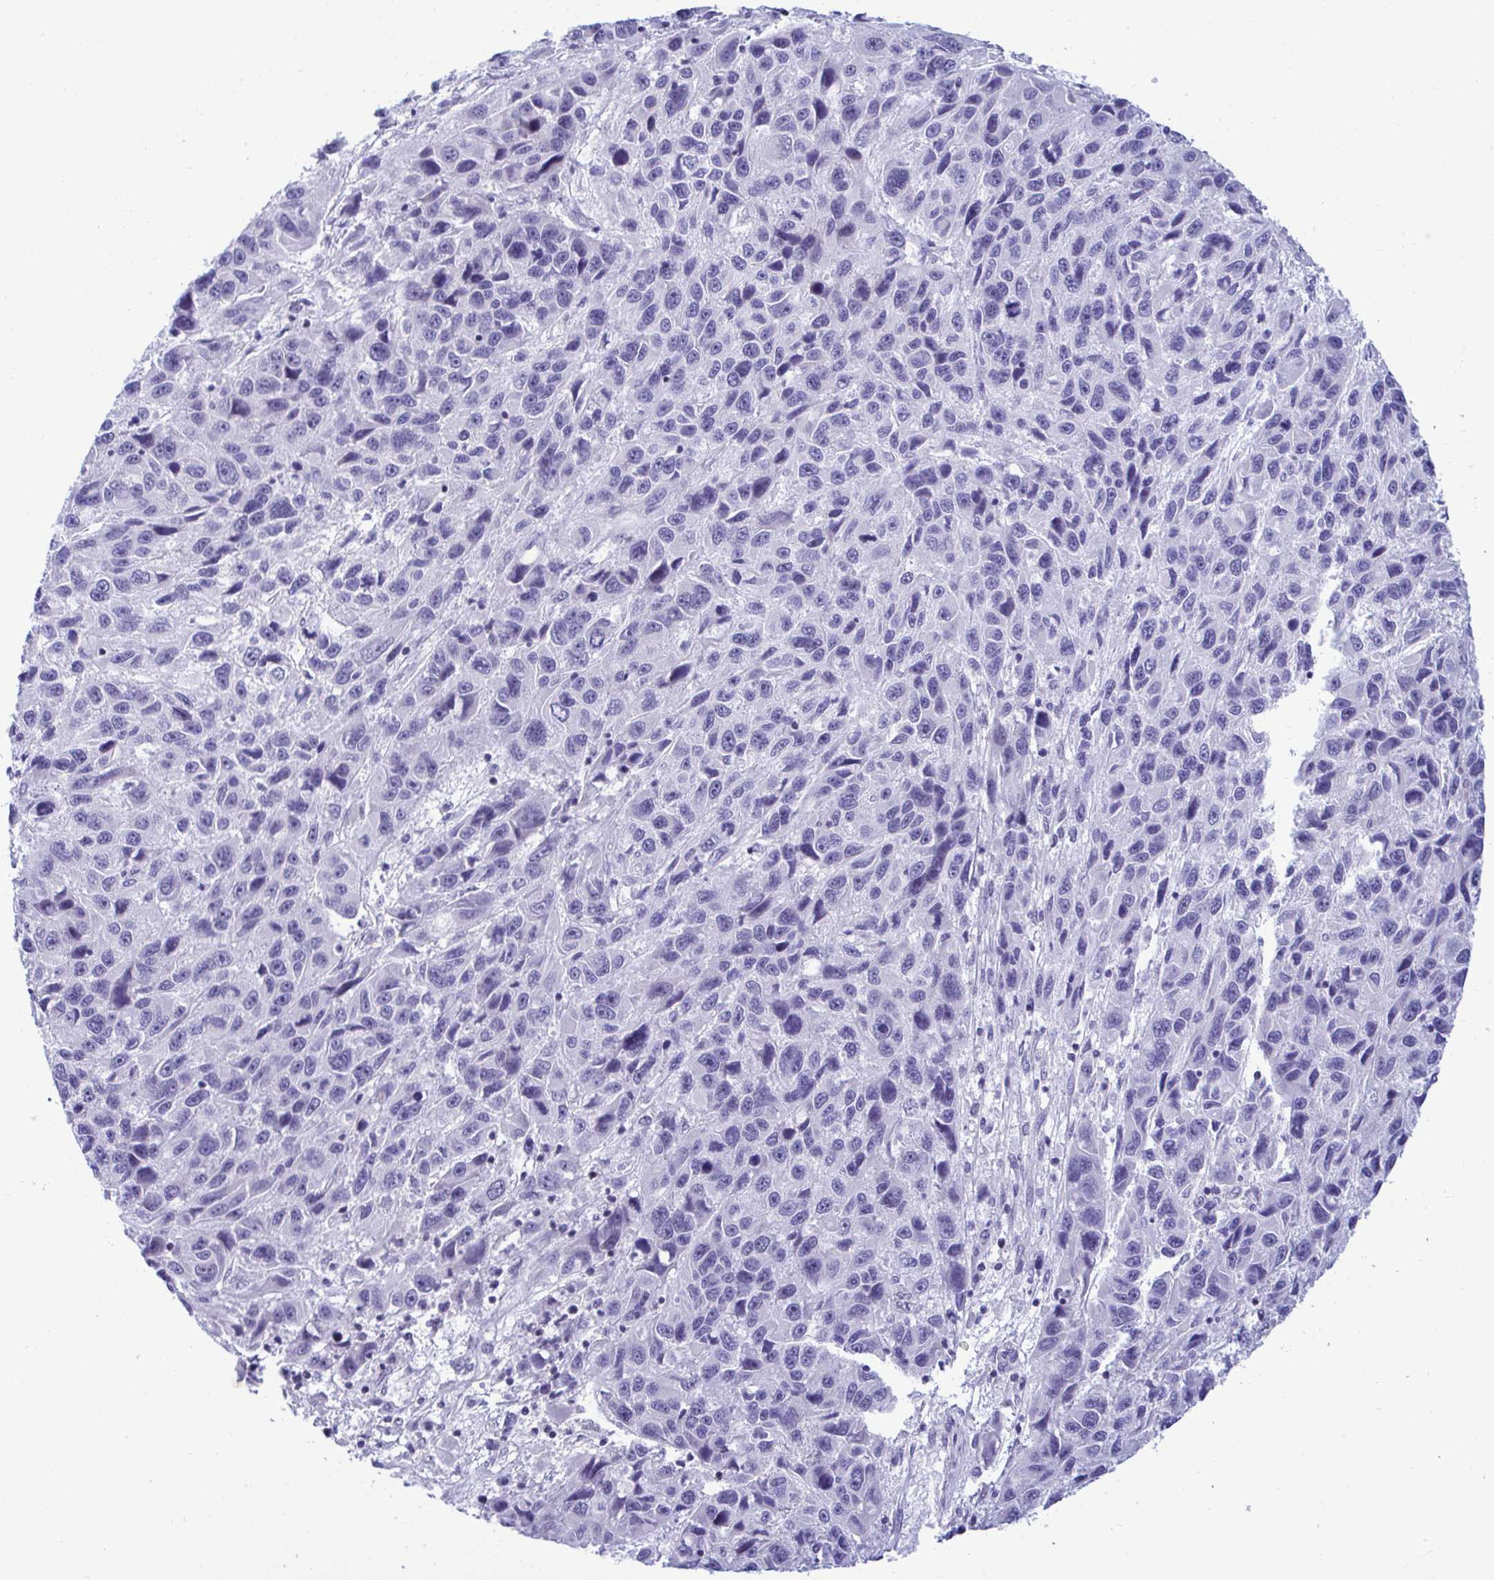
{"staining": {"intensity": "negative", "quantity": "none", "location": "none"}, "tissue": "melanoma", "cell_type": "Tumor cells", "image_type": "cancer", "snomed": [{"axis": "morphology", "description": "Malignant melanoma, NOS"}, {"axis": "topography", "description": "Skin"}], "caption": "This is a image of immunohistochemistry staining of malignant melanoma, which shows no expression in tumor cells. (DAB (3,3'-diaminobenzidine) immunohistochemistry visualized using brightfield microscopy, high magnification).", "gene": "SLC25A51", "patient": {"sex": "male", "age": 53}}